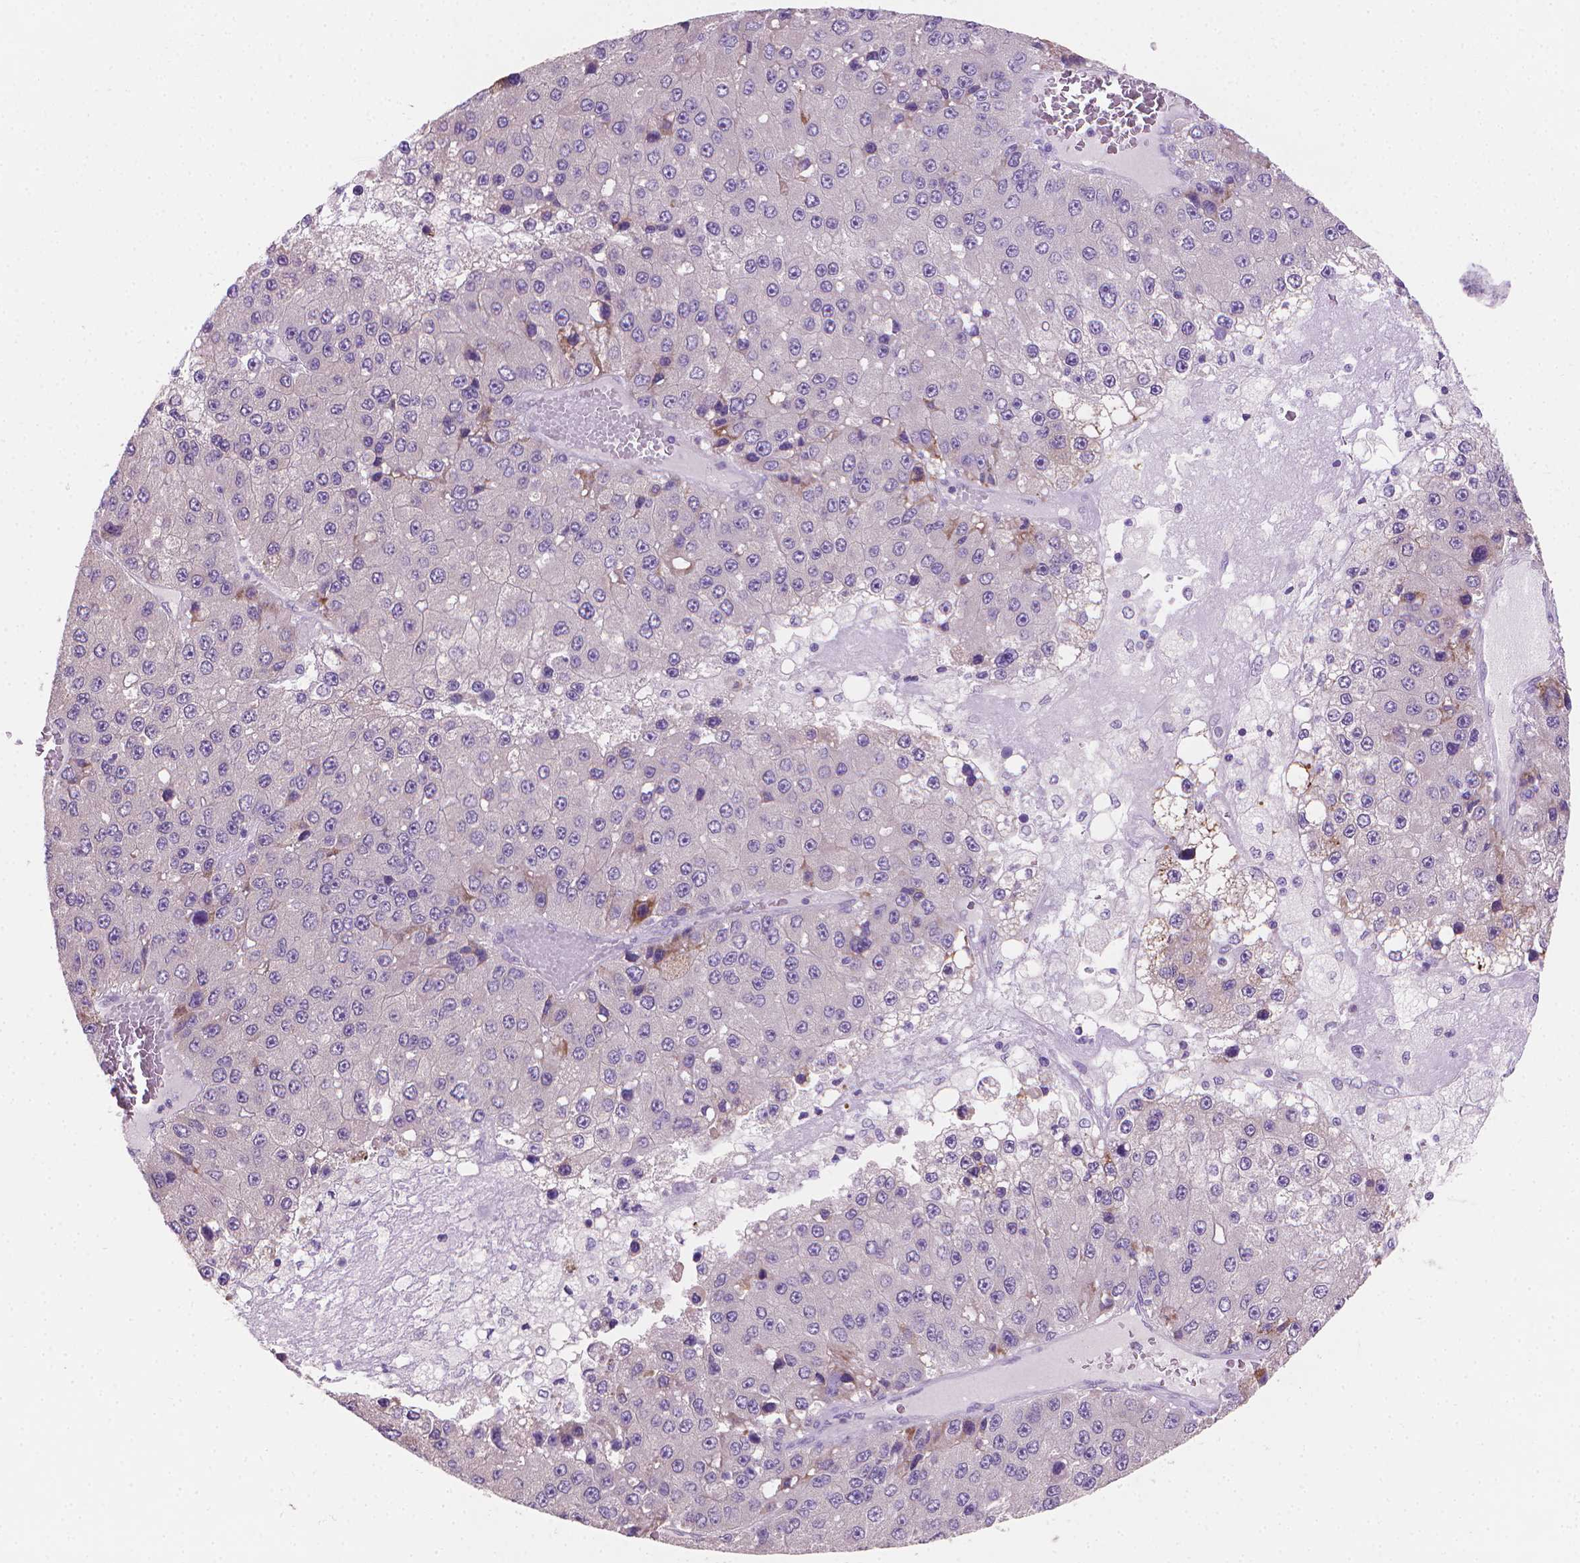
{"staining": {"intensity": "negative", "quantity": "none", "location": "none"}, "tissue": "liver cancer", "cell_type": "Tumor cells", "image_type": "cancer", "snomed": [{"axis": "morphology", "description": "Carcinoma, Hepatocellular, NOS"}, {"axis": "topography", "description": "Liver"}], "caption": "DAB (3,3'-diaminobenzidine) immunohistochemical staining of human liver hepatocellular carcinoma displays no significant staining in tumor cells. The staining is performed using DAB brown chromogen with nuclei counter-stained in using hematoxylin.", "gene": "GSDMA", "patient": {"sex": "female", "age": 73}}